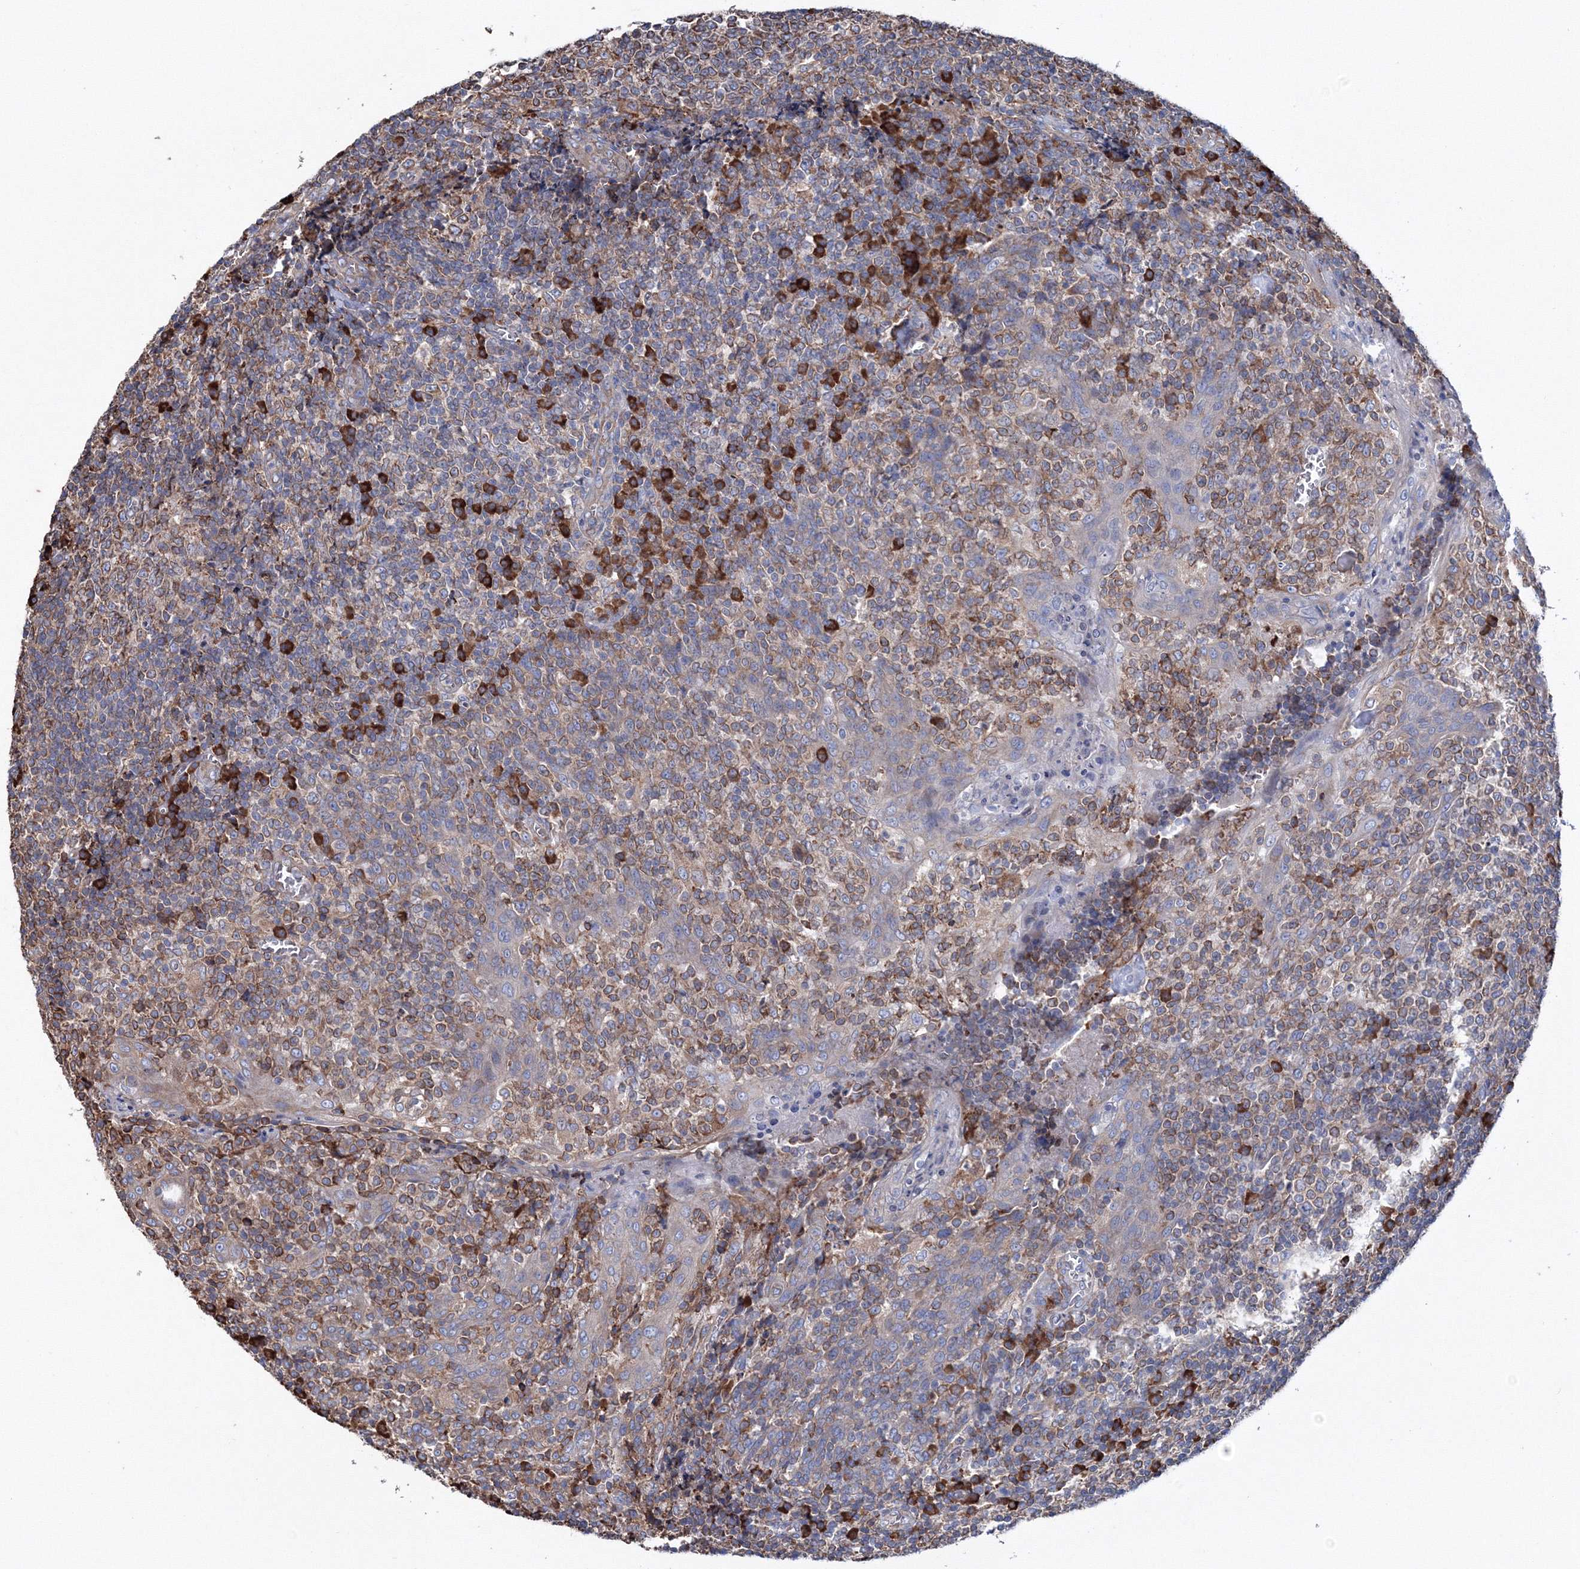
{"staining": {"intensity": "strong", "quantity": "<25%", "location": "cytoplasmic/membranous"}, "tissue": "tonsil", "cell_type": "Germinal center cells", "image_type": "normal", "snomed": [{"axis": "morphology", "description": "Normal tissue, NOS"}, {"axis": "topography", "description": "Tonsil"}], "caption": "Brown immunohistochemical staining in unremarkable tonsil shows strong cytoplasmic/membranous positivity in about <25% of germinal center cells.", "gene": "VPS8", "patient": {"sex": "female", "age": 19}}